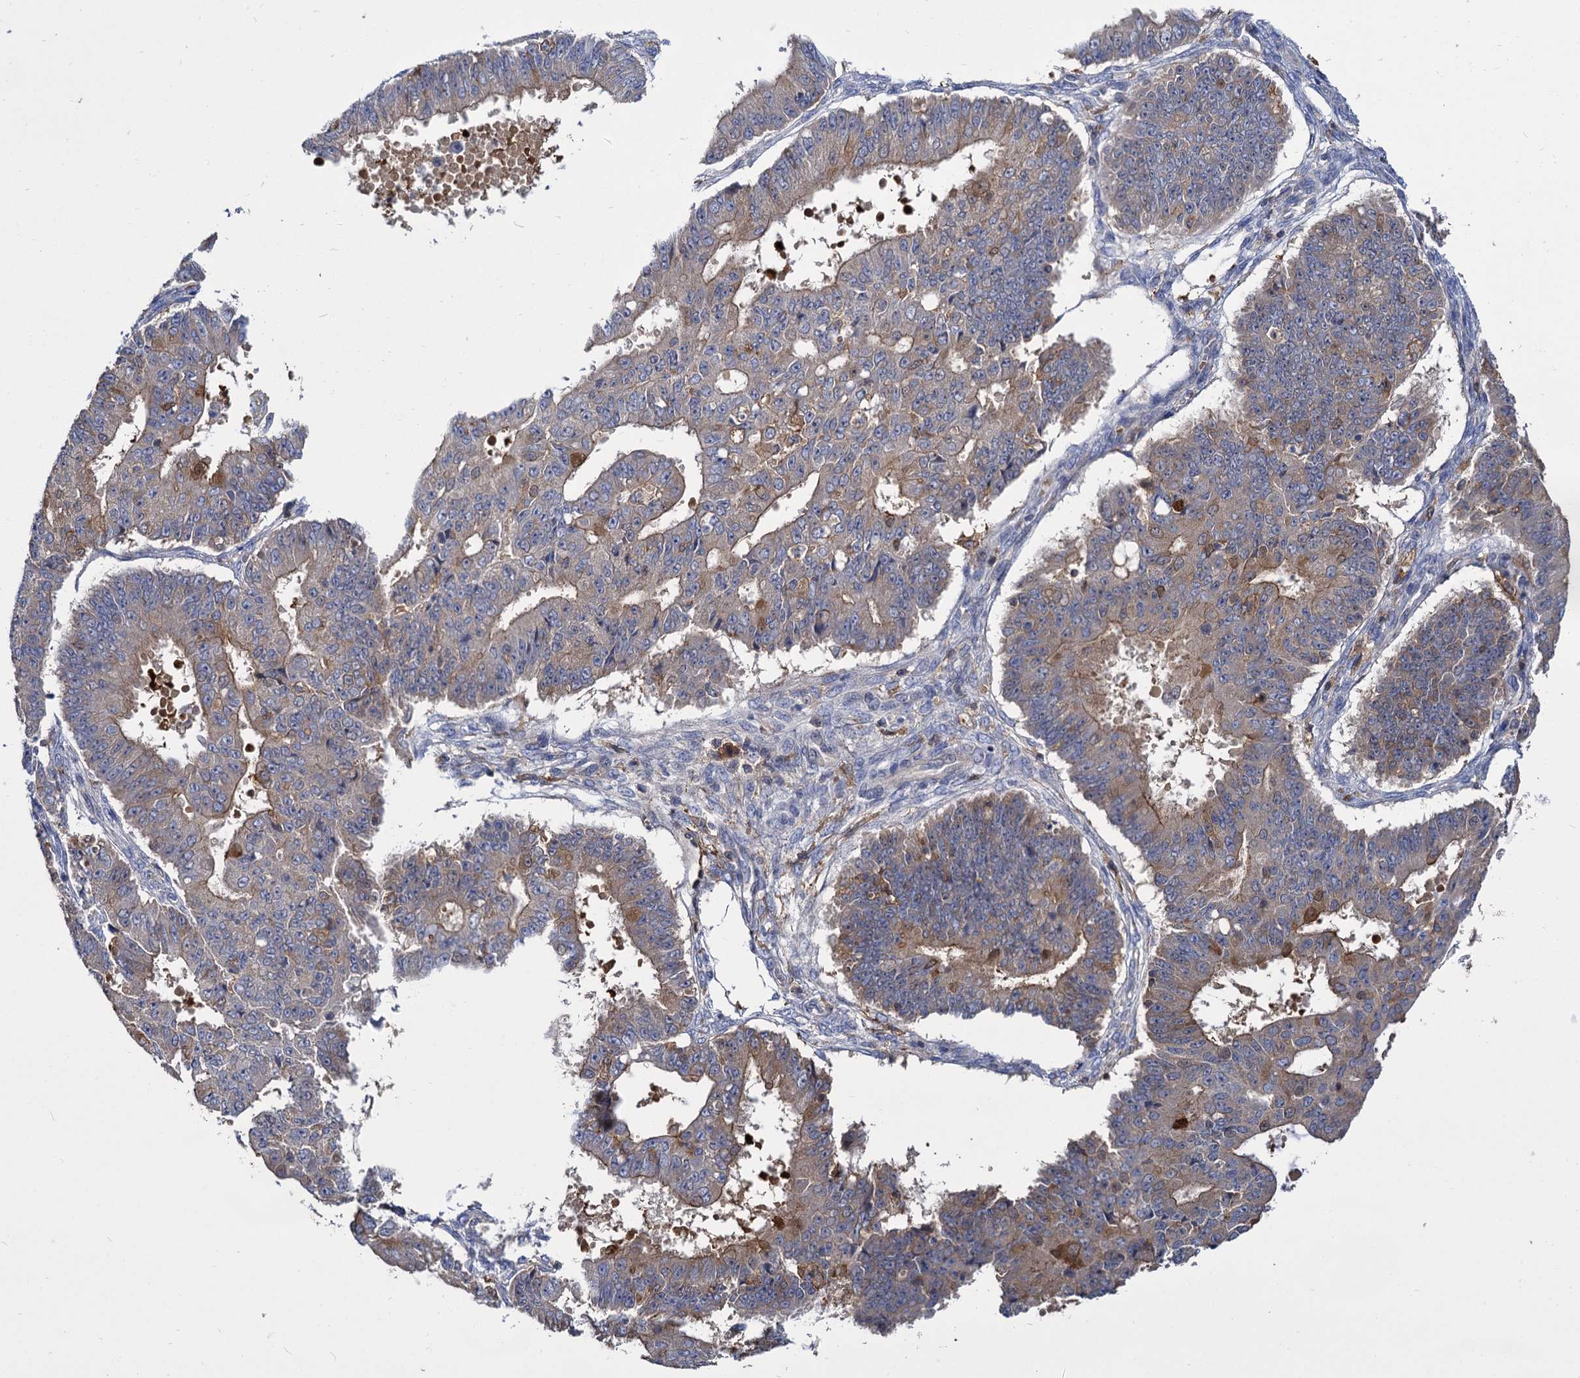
{"staining": {"intensity": "weak", "quantity": ">75%", "location": "cytoplasmic/membranous"}, "tissue": "ovarian cancer", "cell_type": "Tumor cells", "image_type": "cancer", "snomed": [{"axis": "morphology", "description": "Carcinoma, endometroid"}, {"axis": "topography", "description": "Appendix"}, {"axis": "topography", "description": "Ovary"}], "caption": "Tumor cells demonstrate low levels of weak cytoplasmic/membranous staining in approximately >75% of cells in ovarian cancer. (brown staining indicates protein expression, while blue staining denotes nuclei).", "gene": "GCLC", "patient": {"sex": "female", "age": 42}}